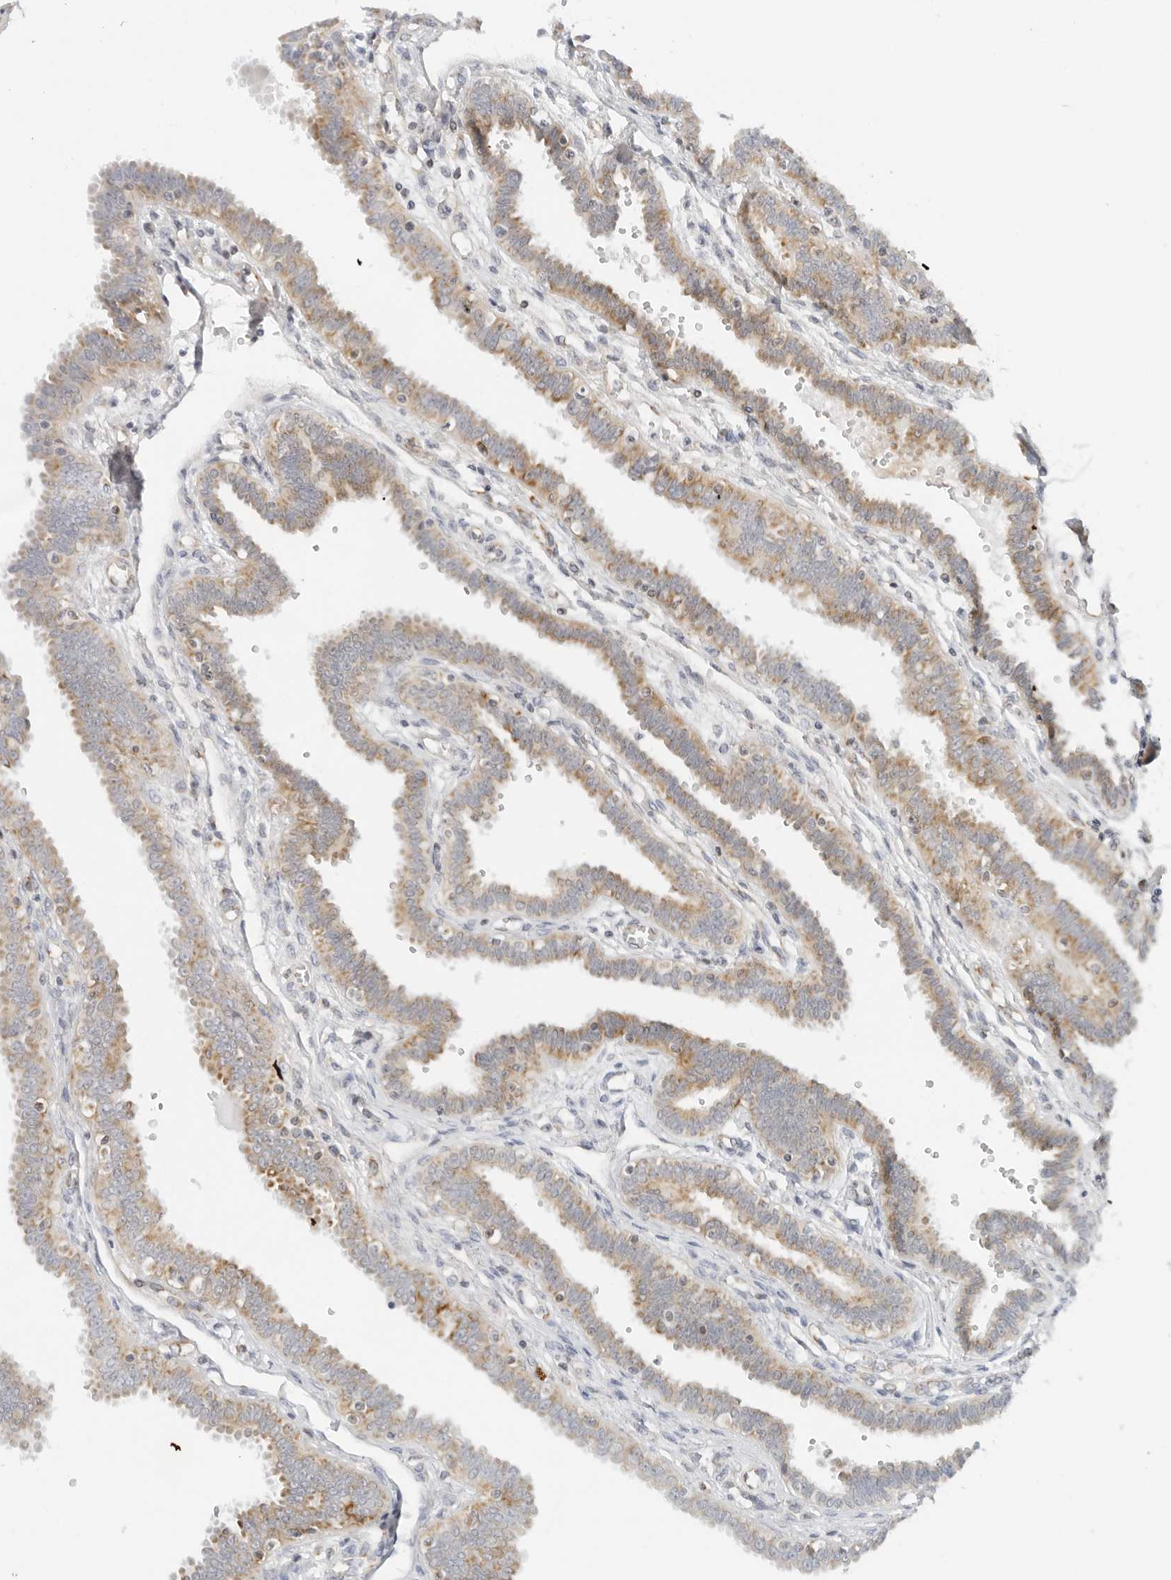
{"staining": {"intensity": "strong", "quantity": "25%-75%", "location": "cytoplasmic/membranous"}, "tissue": "fallopian tube", "cell_type": "Glandular cells", "image_type": "normal", "snomed": [{"axis": "morphology", "description": "Normal tissue, NOS"}, {"axis": "topography", "description": "Fallopian tube"}], "caption": "The immunohistochemical stain shows strong cytoplasmic/membranous staining in glandular cells of unremarkable fallopian tube. (Brightfield microscopy of DAB IHC at high magnification).", "gene": "RC3H1", "patient": {"sex": "female", "age": 32}}